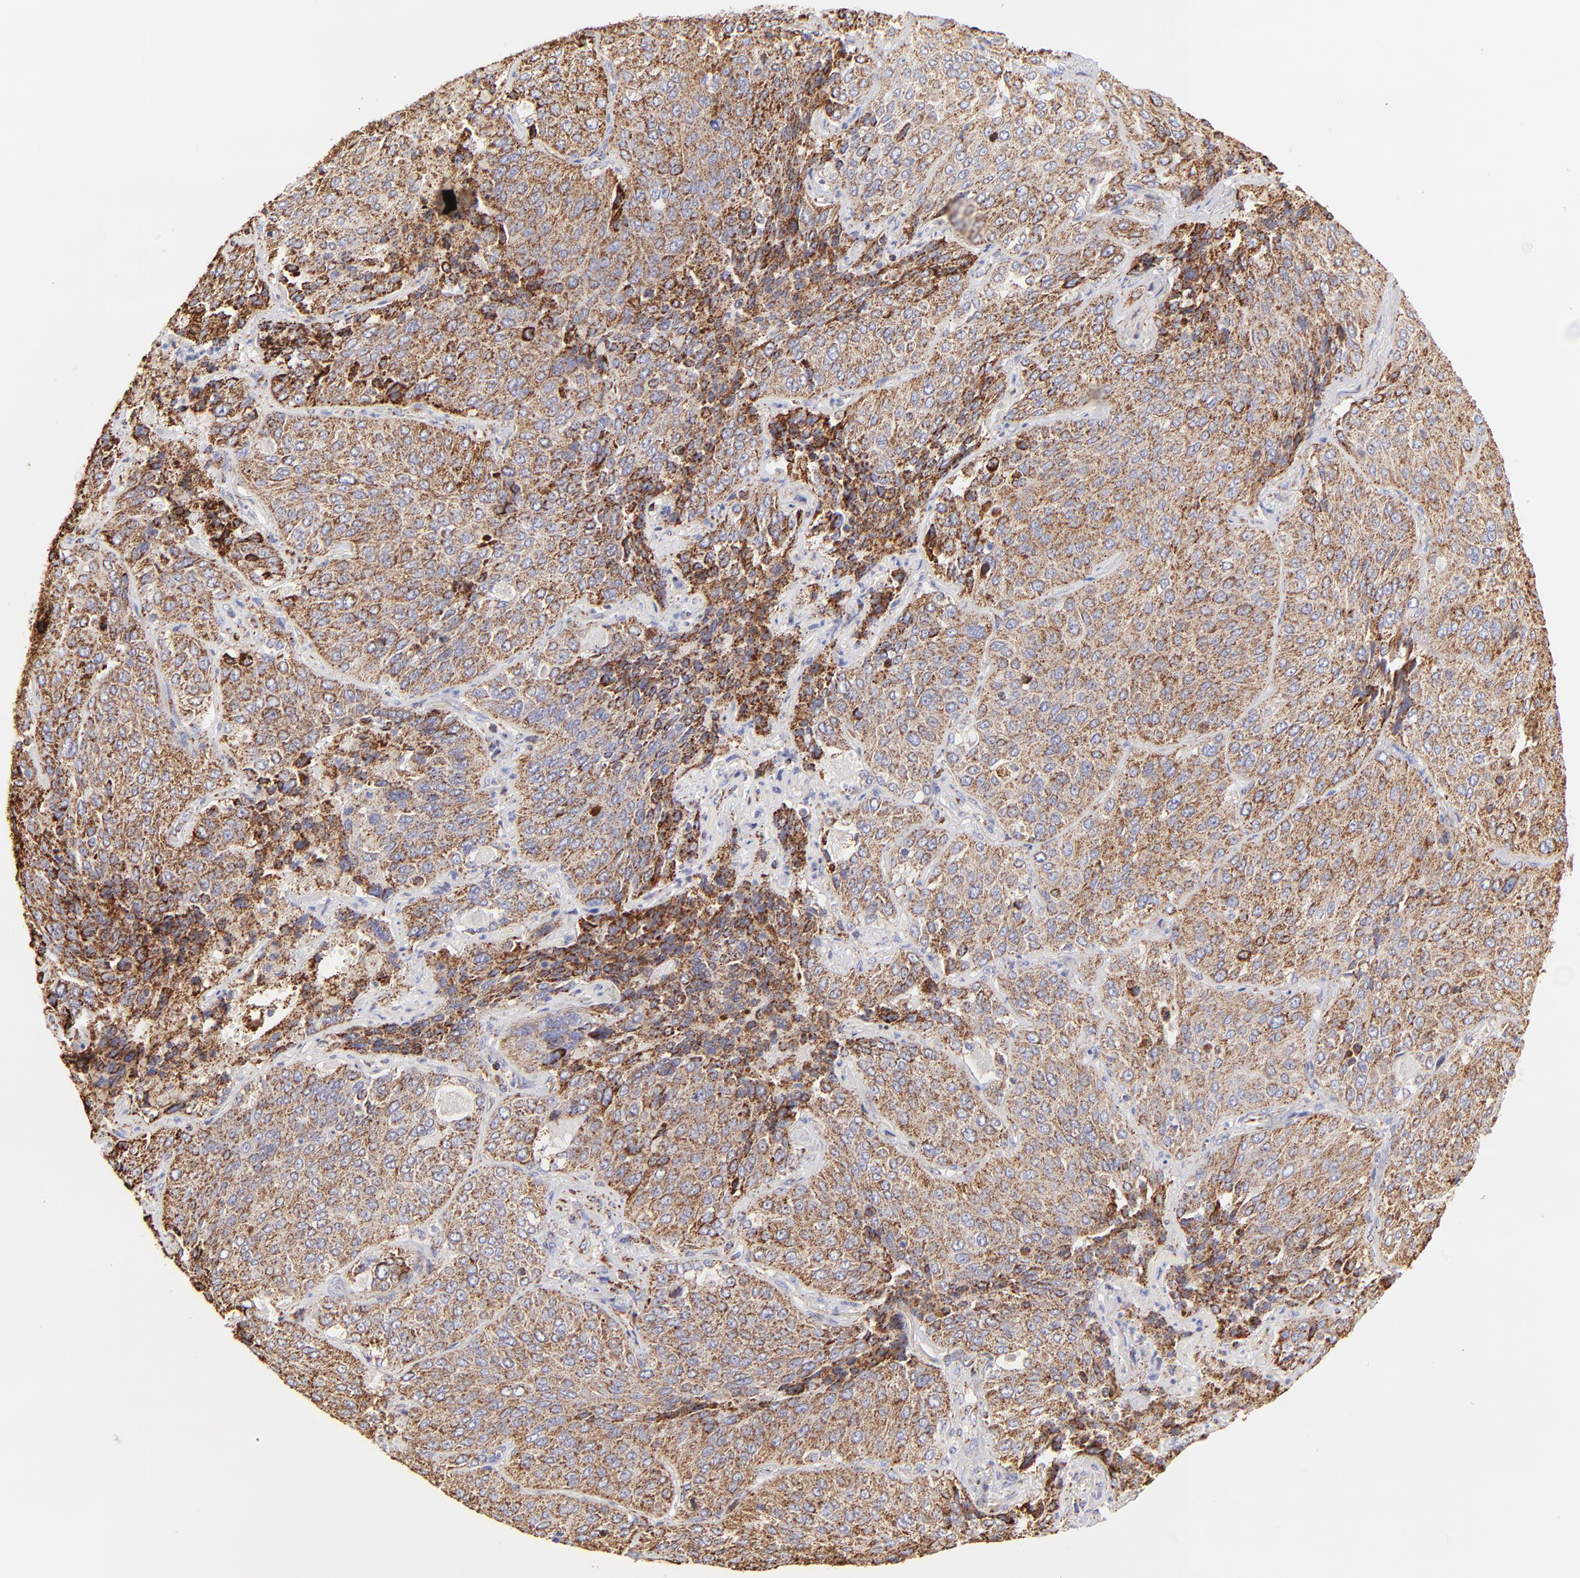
{"staining": {"intensity": "moderate", "quantity": ">75%", "location": "cytoplasmic/membranous"}, "tissue": "lung cancer", "cell_type": "Tumor cells", "image_type": "cancer", "snomed": [{"axis": "morphology", "description": "Squamous cell carcinoma, NOS"}, {"axis": "topography", "description": "Lung"}], "caption": "Moderate cytoplasmic/membranous staining is present in about >75% of tumor cells in squamous cell carcinoma (lung).", "gene": "ECH1", "patient": {"sex": "male", "age": 54}}